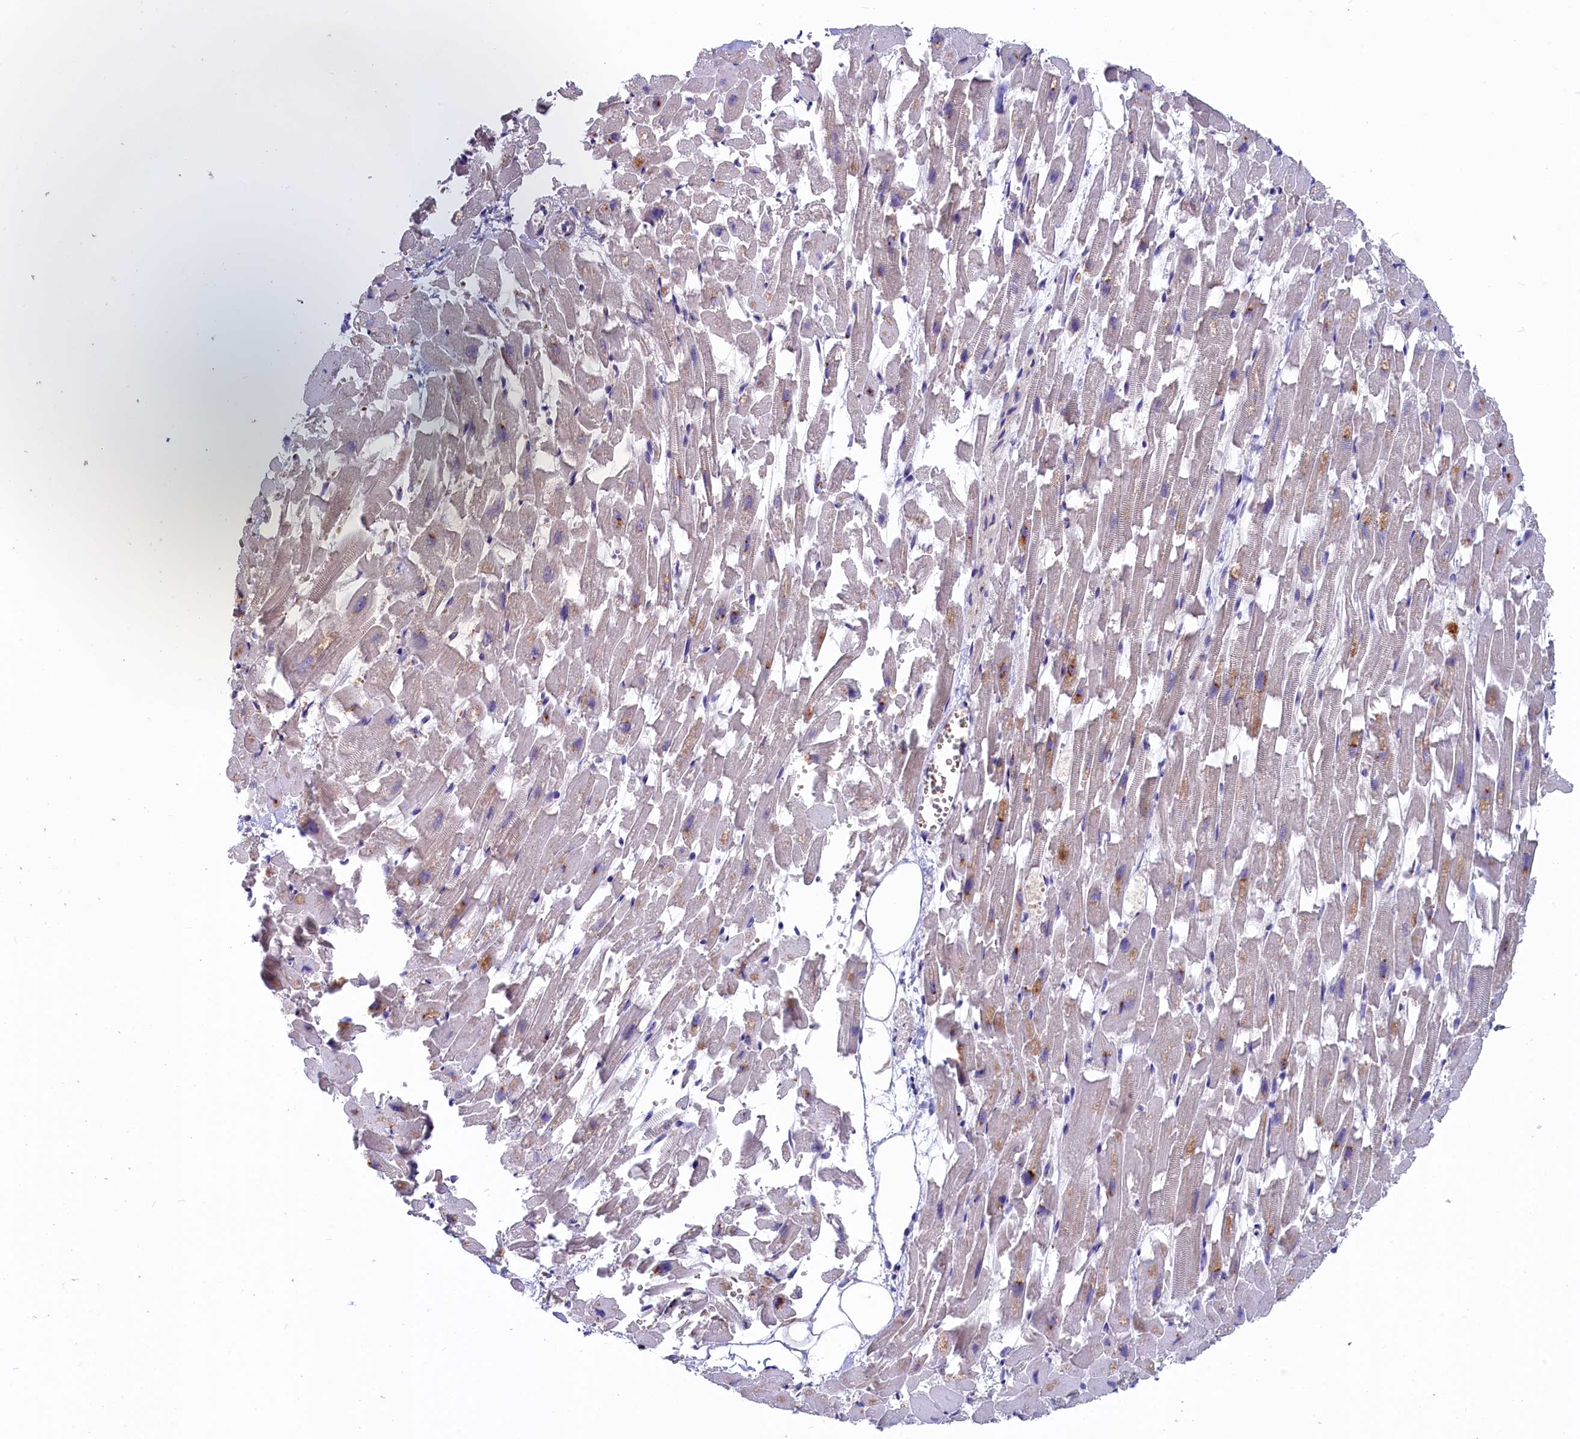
{"staining": {"intensity": "moderate", "quantity": "25%-75%", "location": "cytoplasmic/membranous"}, "tissue": "heart muscle", "cell_type": "Cardiomyocytes", "image_type": "normal", "snomed": [{"axis": "morphology", "description": "Normal tissue, NOS"}, {"axis": "topography", "description": "Heart"}], "caption": "The image shows a brown stain indicating the presence of a protein in the cytoplasmic/membranous of cardiomyocytes in heart muscle. (Brightfield microscopy of DAB IHC at high magnification).", "gene": "SLC39A6", "patient": {"sex": "female", "age": 64}}